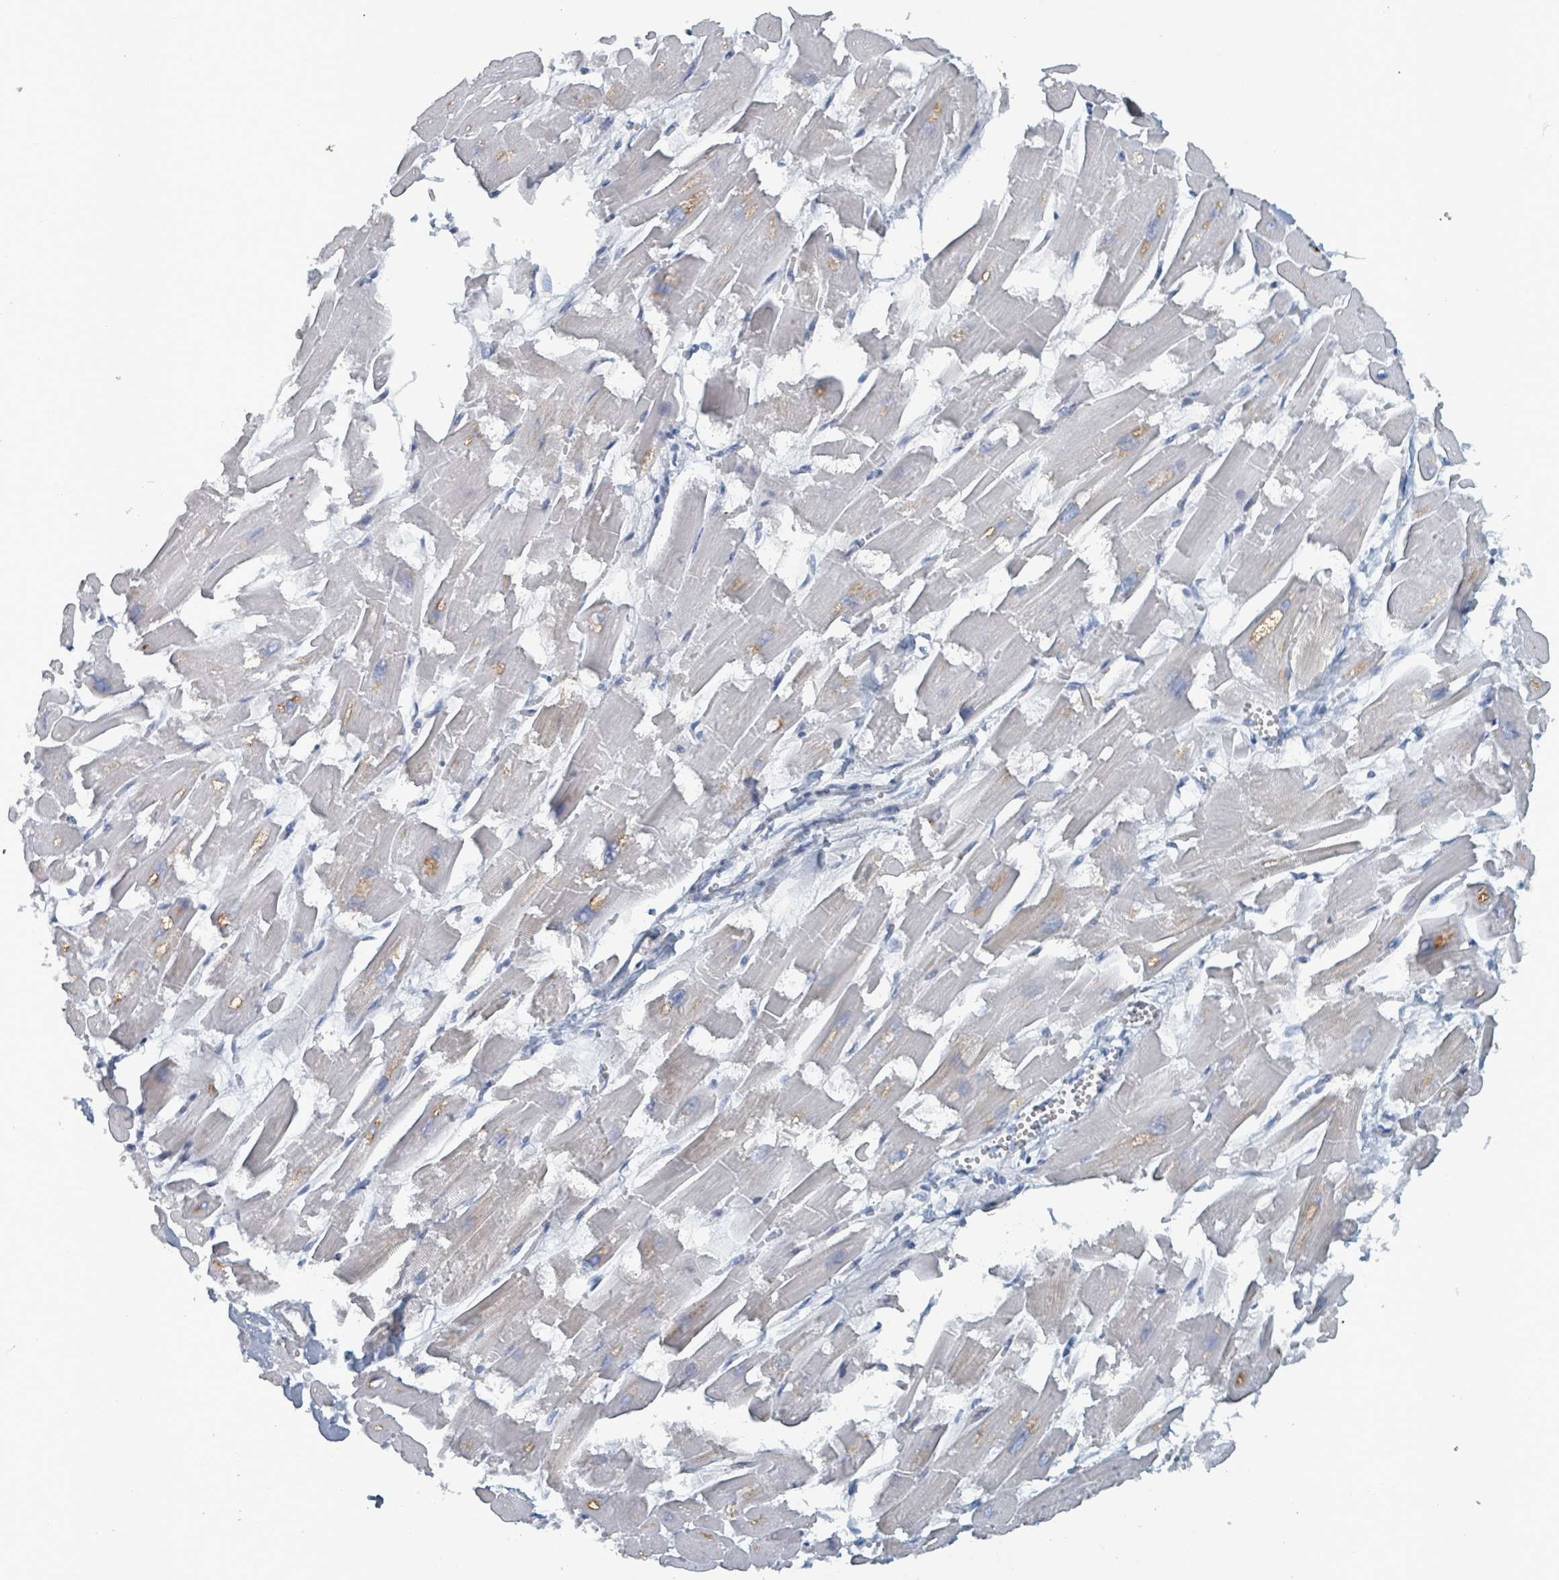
{"staining": {"intensity": "negative", "quantity": "none", "location": "none"}, "tissue": "heart muscle", "cell_type": "Cardiomyocytes", "image_type": "normal", "snomed": [{"axis": "morphology", "description": "Normal tissue, NOS"}, {"axis": "topography", "description": "Heart"}], "caption": "A high-resolution histopathology image shows IHC staining of unremarkable heart muscle, which shows no significant positivity in cardiomyocytes.", "gene": "HEATR5A", "patient": {"sex": "male", "age": 54}}